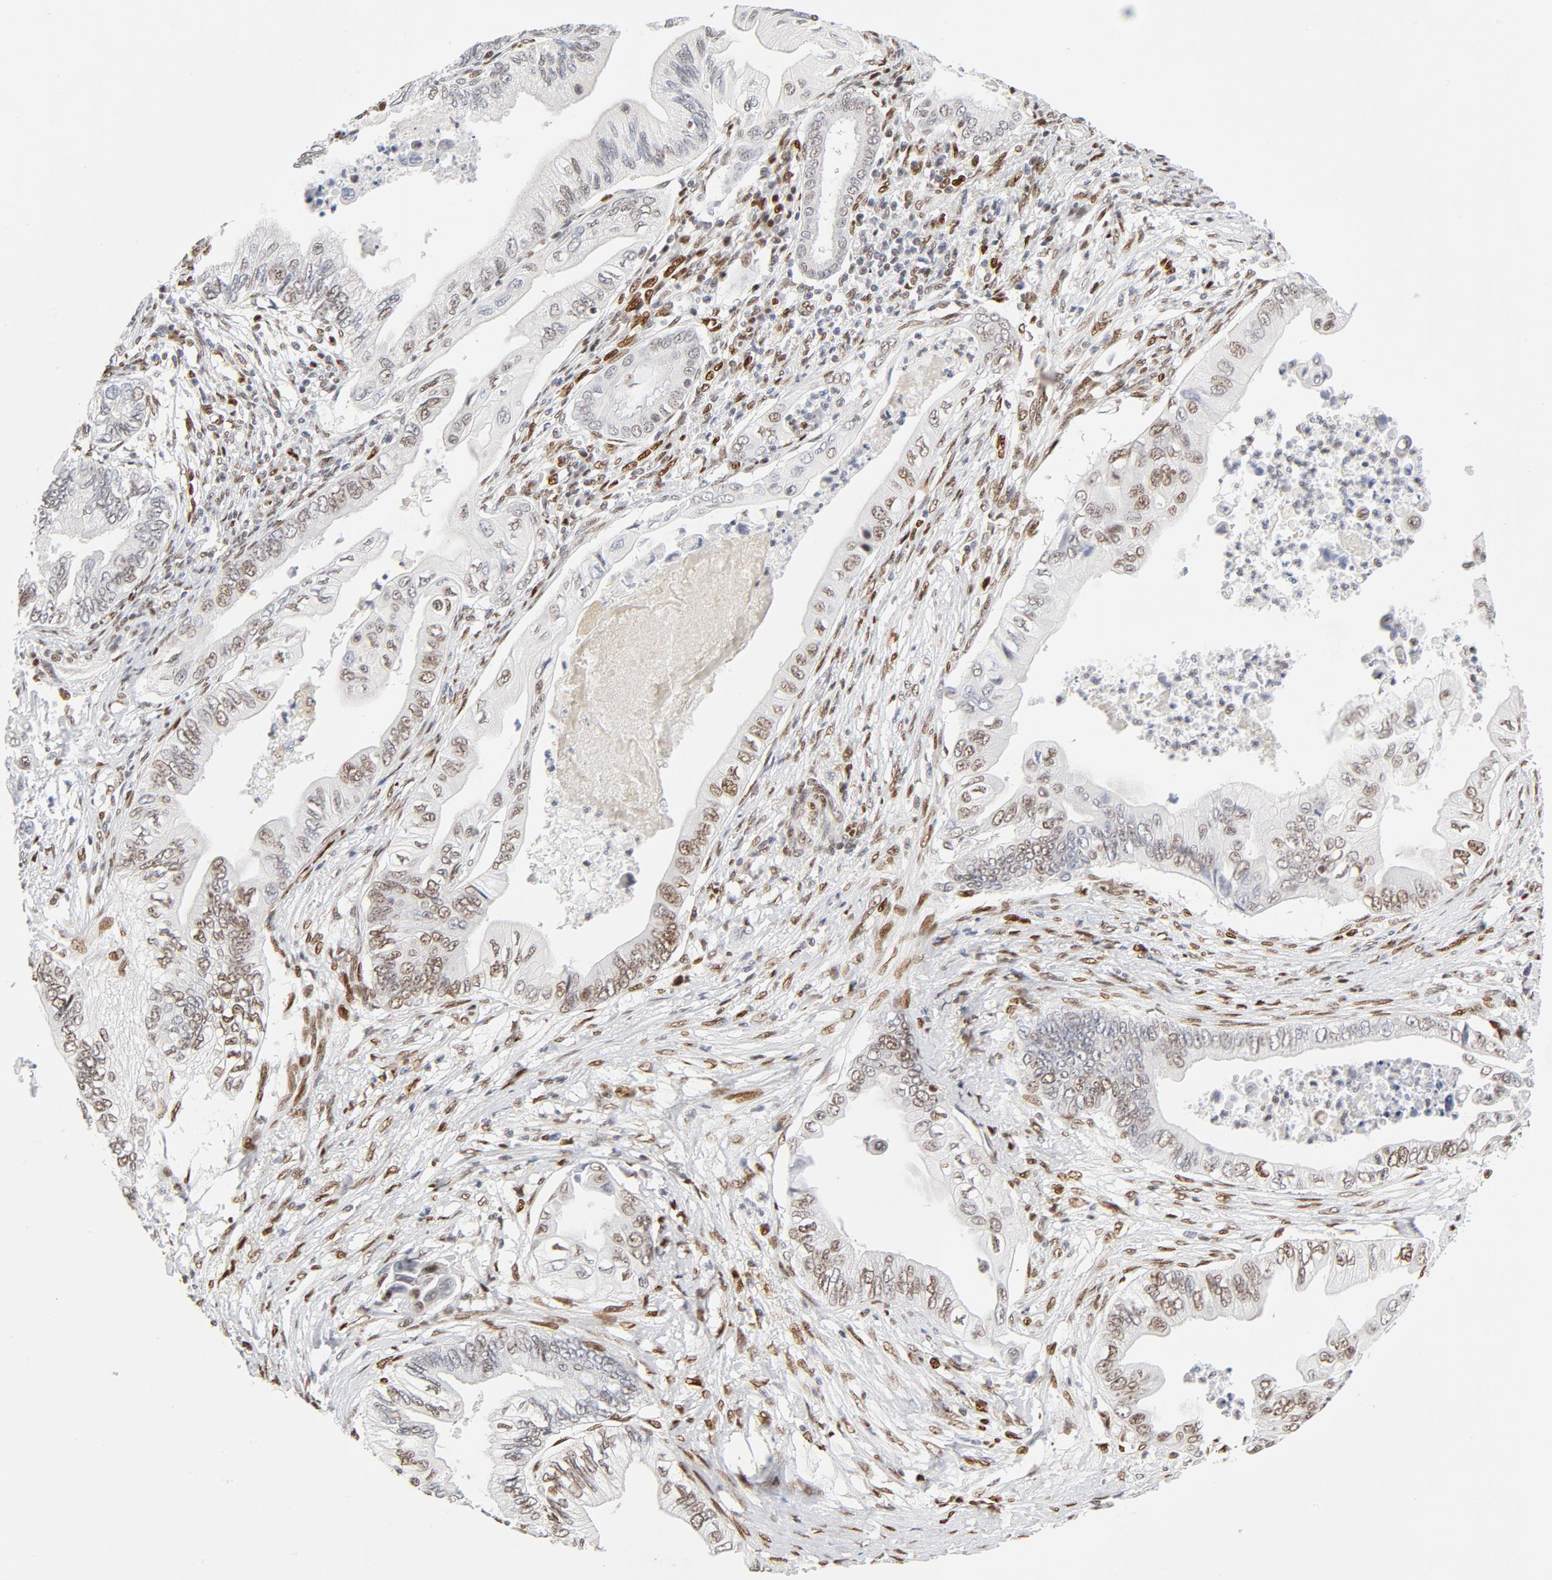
{"staining": {"intensity": "weak", "quantity": ">75%", "location": "nuclear"}, "tissue": "pancreatic cancer", "cell_type": "Tumor cells", "image_type": "cancer", "snomed": [{"axis": "morphology", "description": "Adenocarcinoma, NOS"}, {"axis": "topography", "description": "Pancreas"}], "caption": "The histopathology image displays staining of pancreatic adenocarcinoma, revealing weak nuclear protein staining (brown color) within tumor cells.", "gene": "MEF2A", "patient": {"sex": "female", "age": 66}}